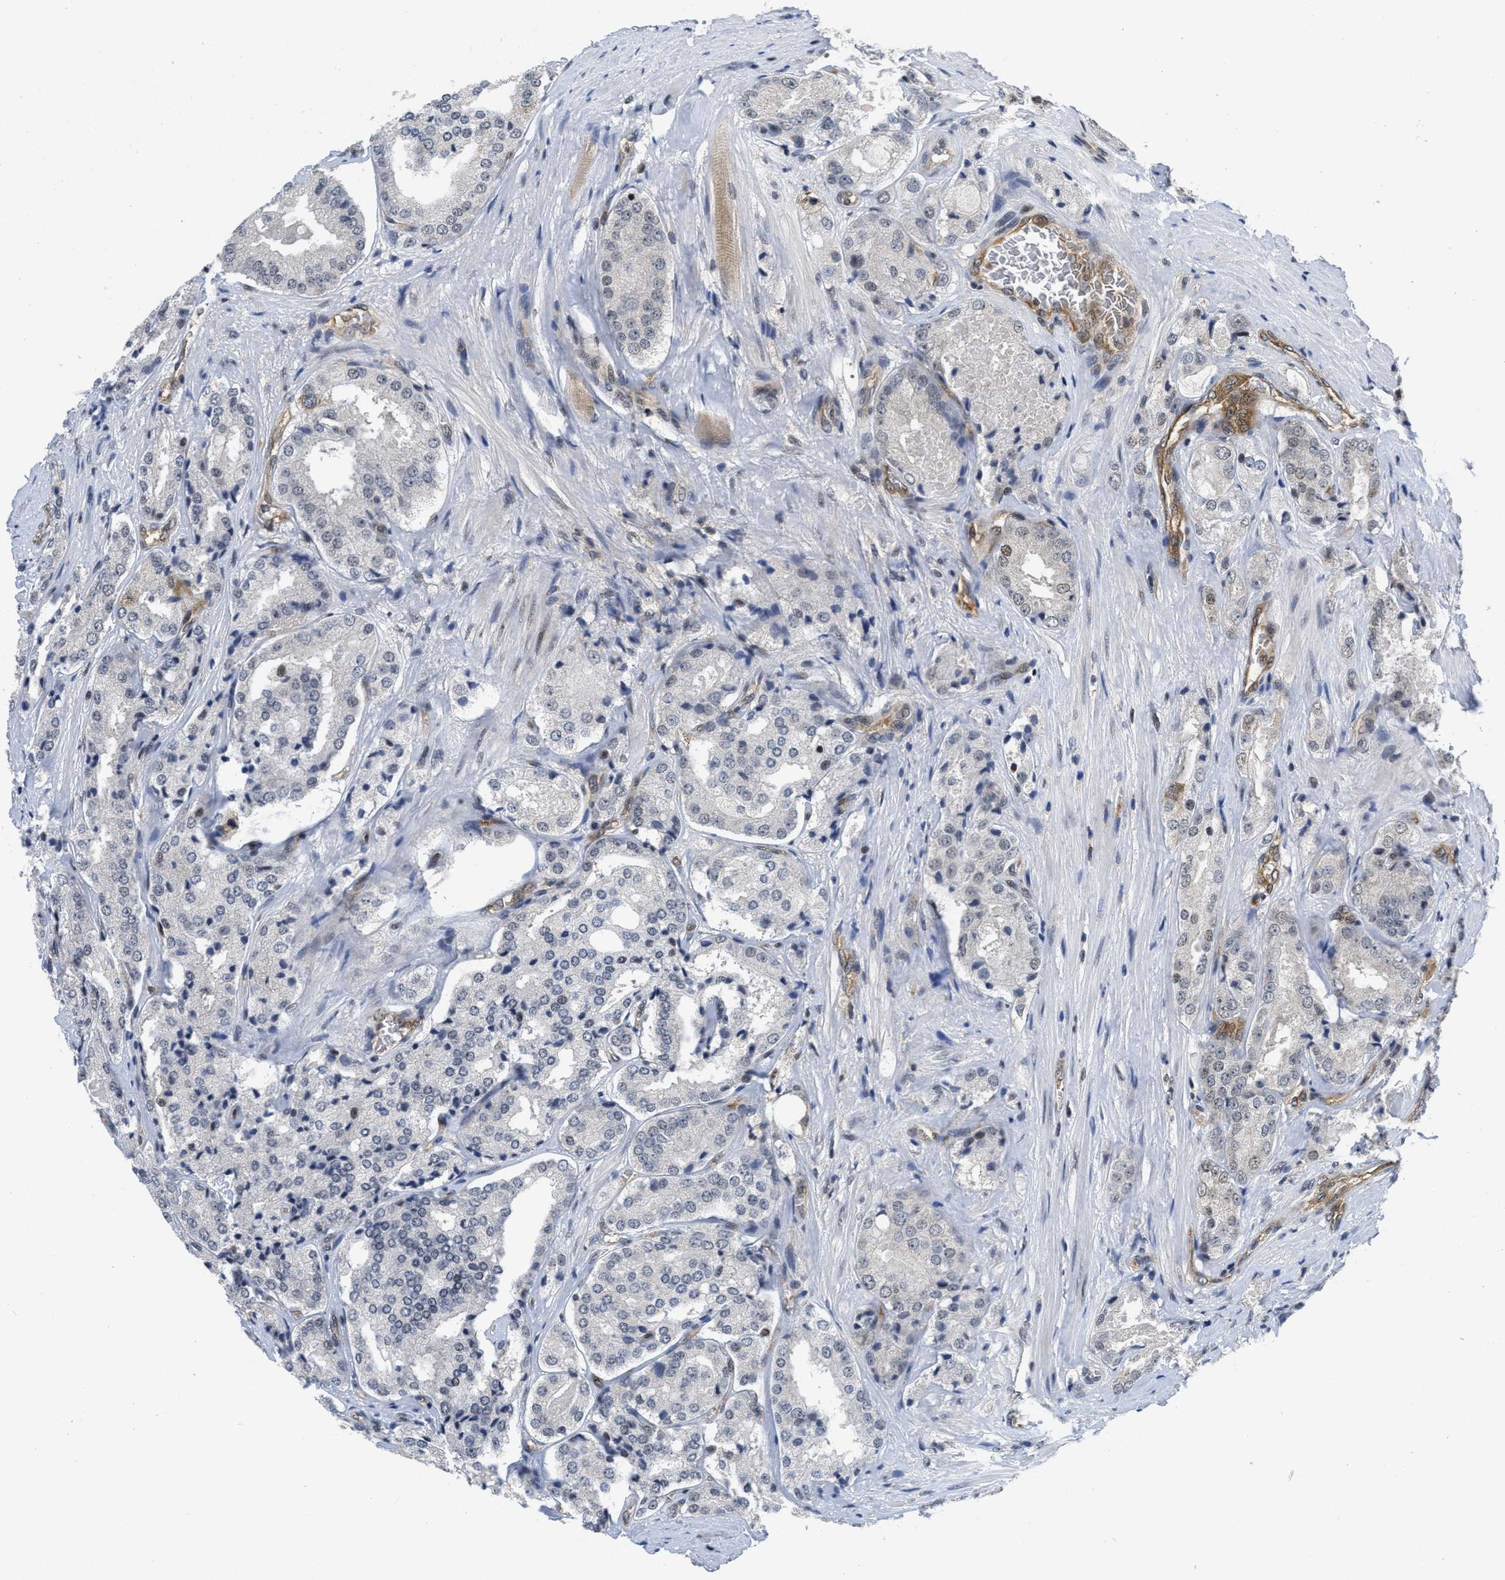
{"staining": {"intensity": "negative", "quantity": "none", "location": "none"}, "tissue": "prostate cancer", "cell_type": "Tumor cells", "image_type": "cancer", "snomed": [{"axis": "morphology", "description": "Adenocarcinoma, High grade"}, {"axis": "topography", "description": "Prostate"}], "caption": "Immunohistochemistry (IHC) photomicrograph of neoplastic tissue: prostate cancer (adenocarcinoma (high-grade)) stained with DAB (3,3'-diaminobenzidine) exhibits no significant protein positivity in tumor cells. The staining is performed using DAB (3,3'-diaminobenzidine) brown chromogen with nuclei counter-stained in using hematoxylin.", "gene": "HIF1A", "patient": {"sex": "male", "age": 65}}